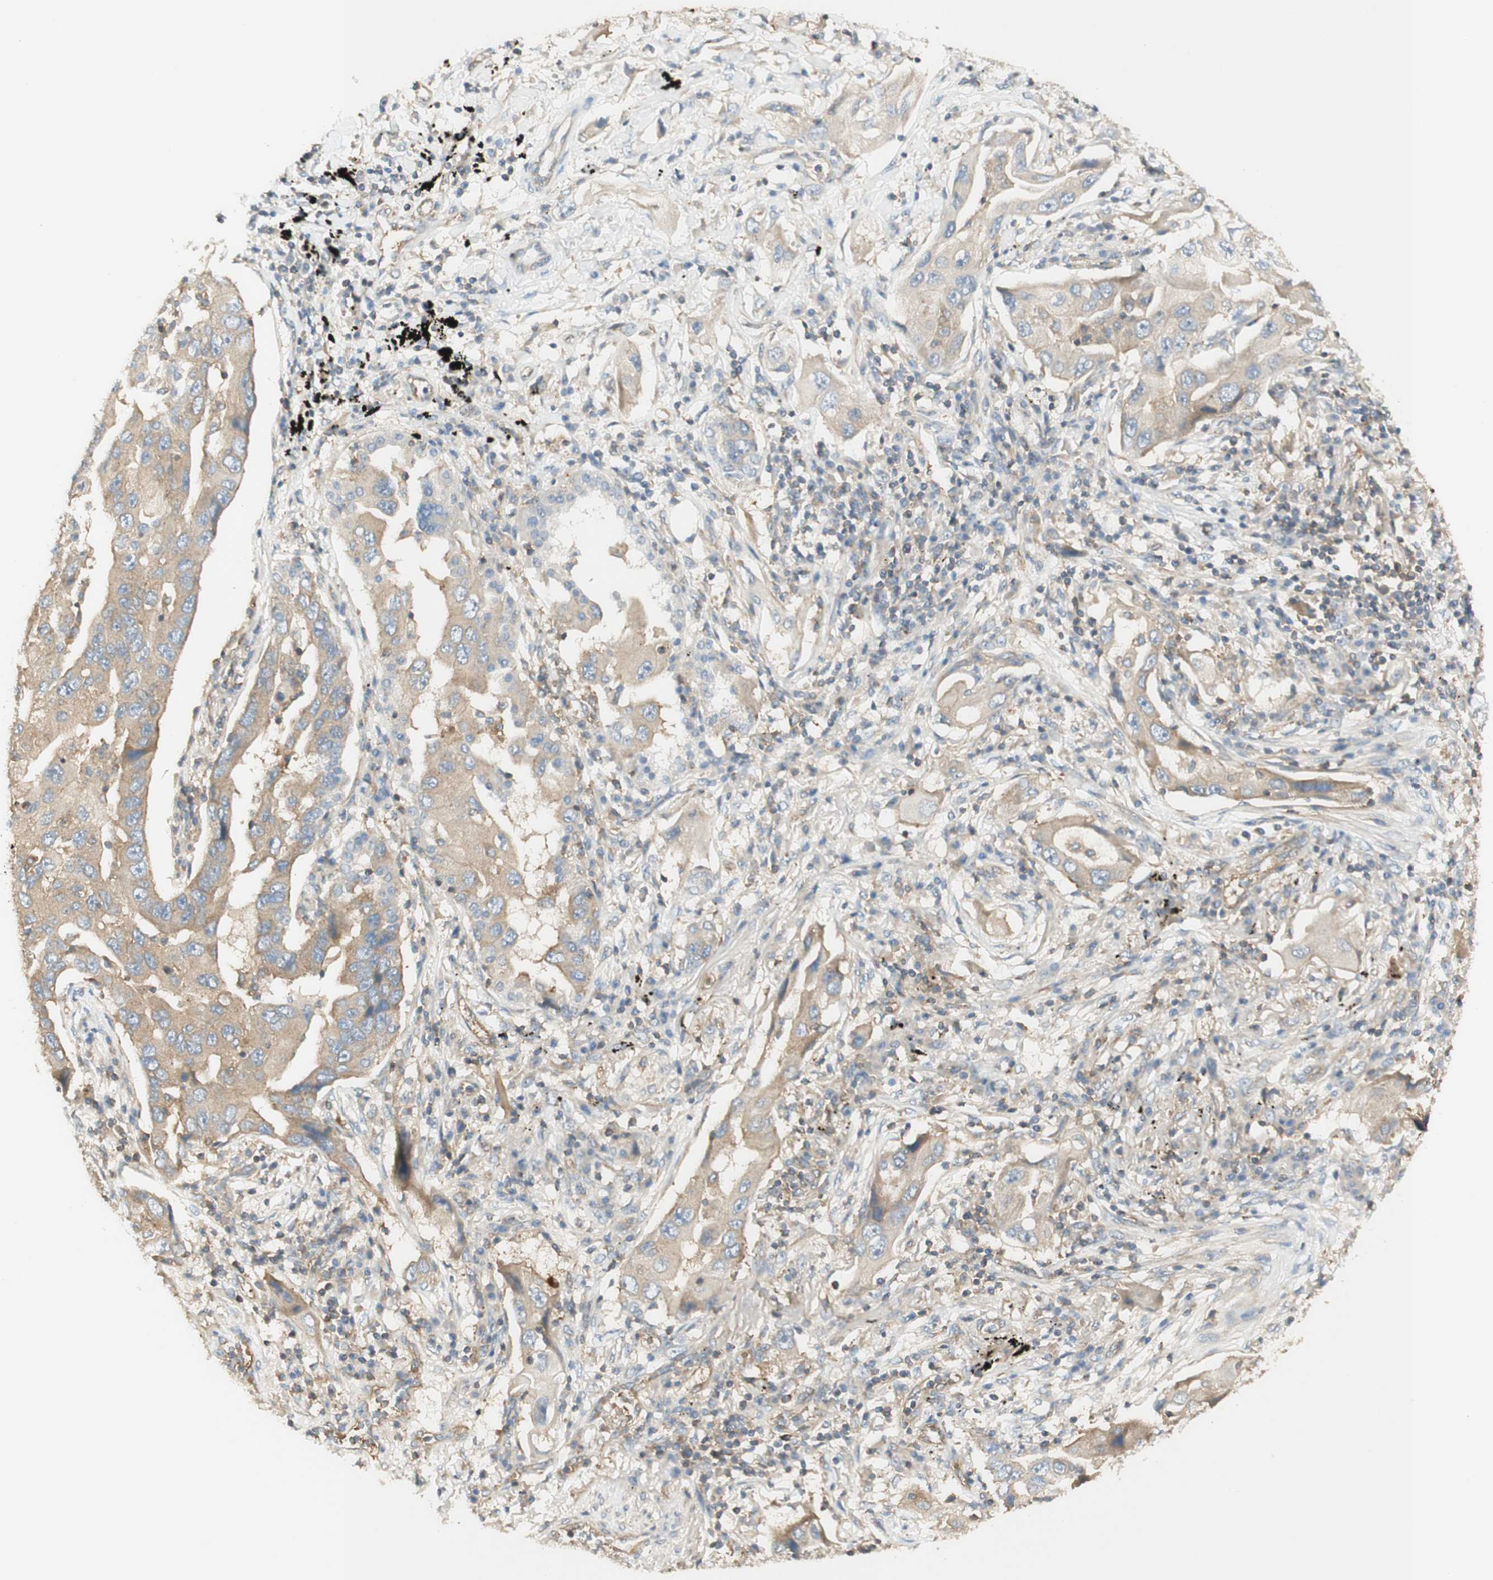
{"staining": {"intensity": "moderate", "quantity": ">75%", "location": "cytoplasmic/membranous"}, "tissue": "lung cancer", "cell_type": "Tumor cells", "image_type": "cancer", "snomed": [{"axis": "morphology", "description": "Adenocarcinoma, NOS"}, {"axis": "topography", "description": "Lung"}], "caption": "An IHC image of neoplastic tissue is shown. Protein staining in brown shows moderate cytoplasmic/membranous positivity in lung cancer (adenocarcinoma) within tumor cells.", "gene": "IKBKG", "patient": {"sex": "female", "age": 65}}